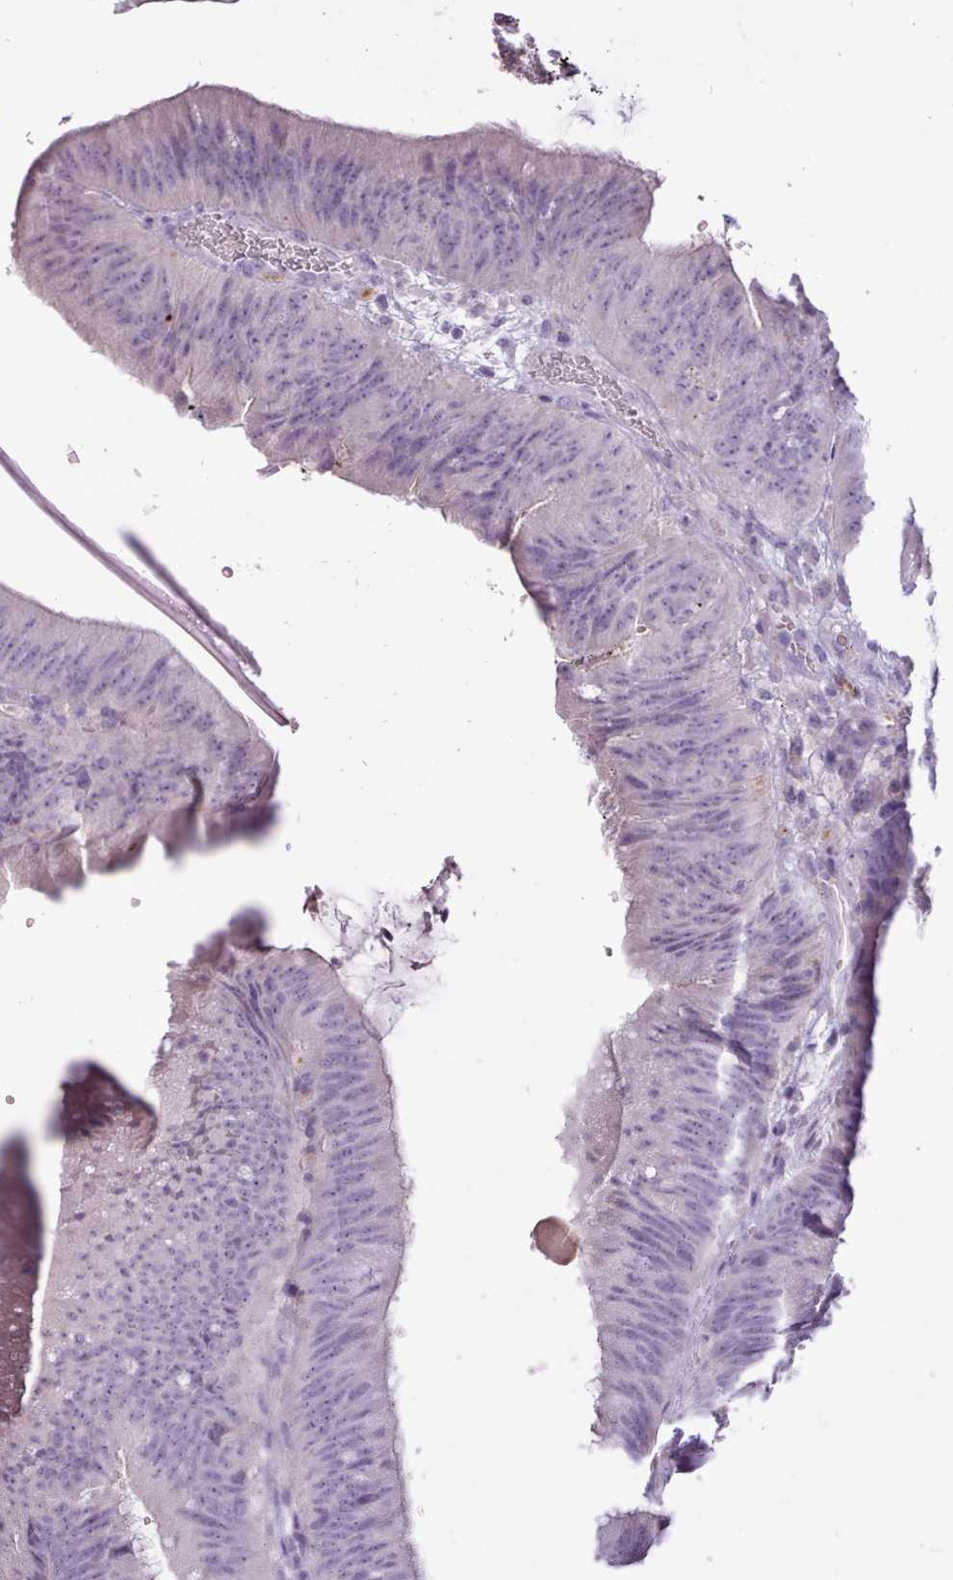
{"staining": {"intensity": "negative", "quantity": "none", "location": "none"}, "tissue": "colorectal cancer", "cell_type": "Tumor cells", "image_type": "cancer", "snomed": [{"axis": "morphology", "description": "Adenocarcinoma, NOS"}, {"axis": "topography", "description": "Colon"}], "caption": "Tumor cells are negative for brown protein staining in adenocarcinoma (colorectal).", "gene": "ATRAID", "patient": {"sex": "female", "age": 43}}